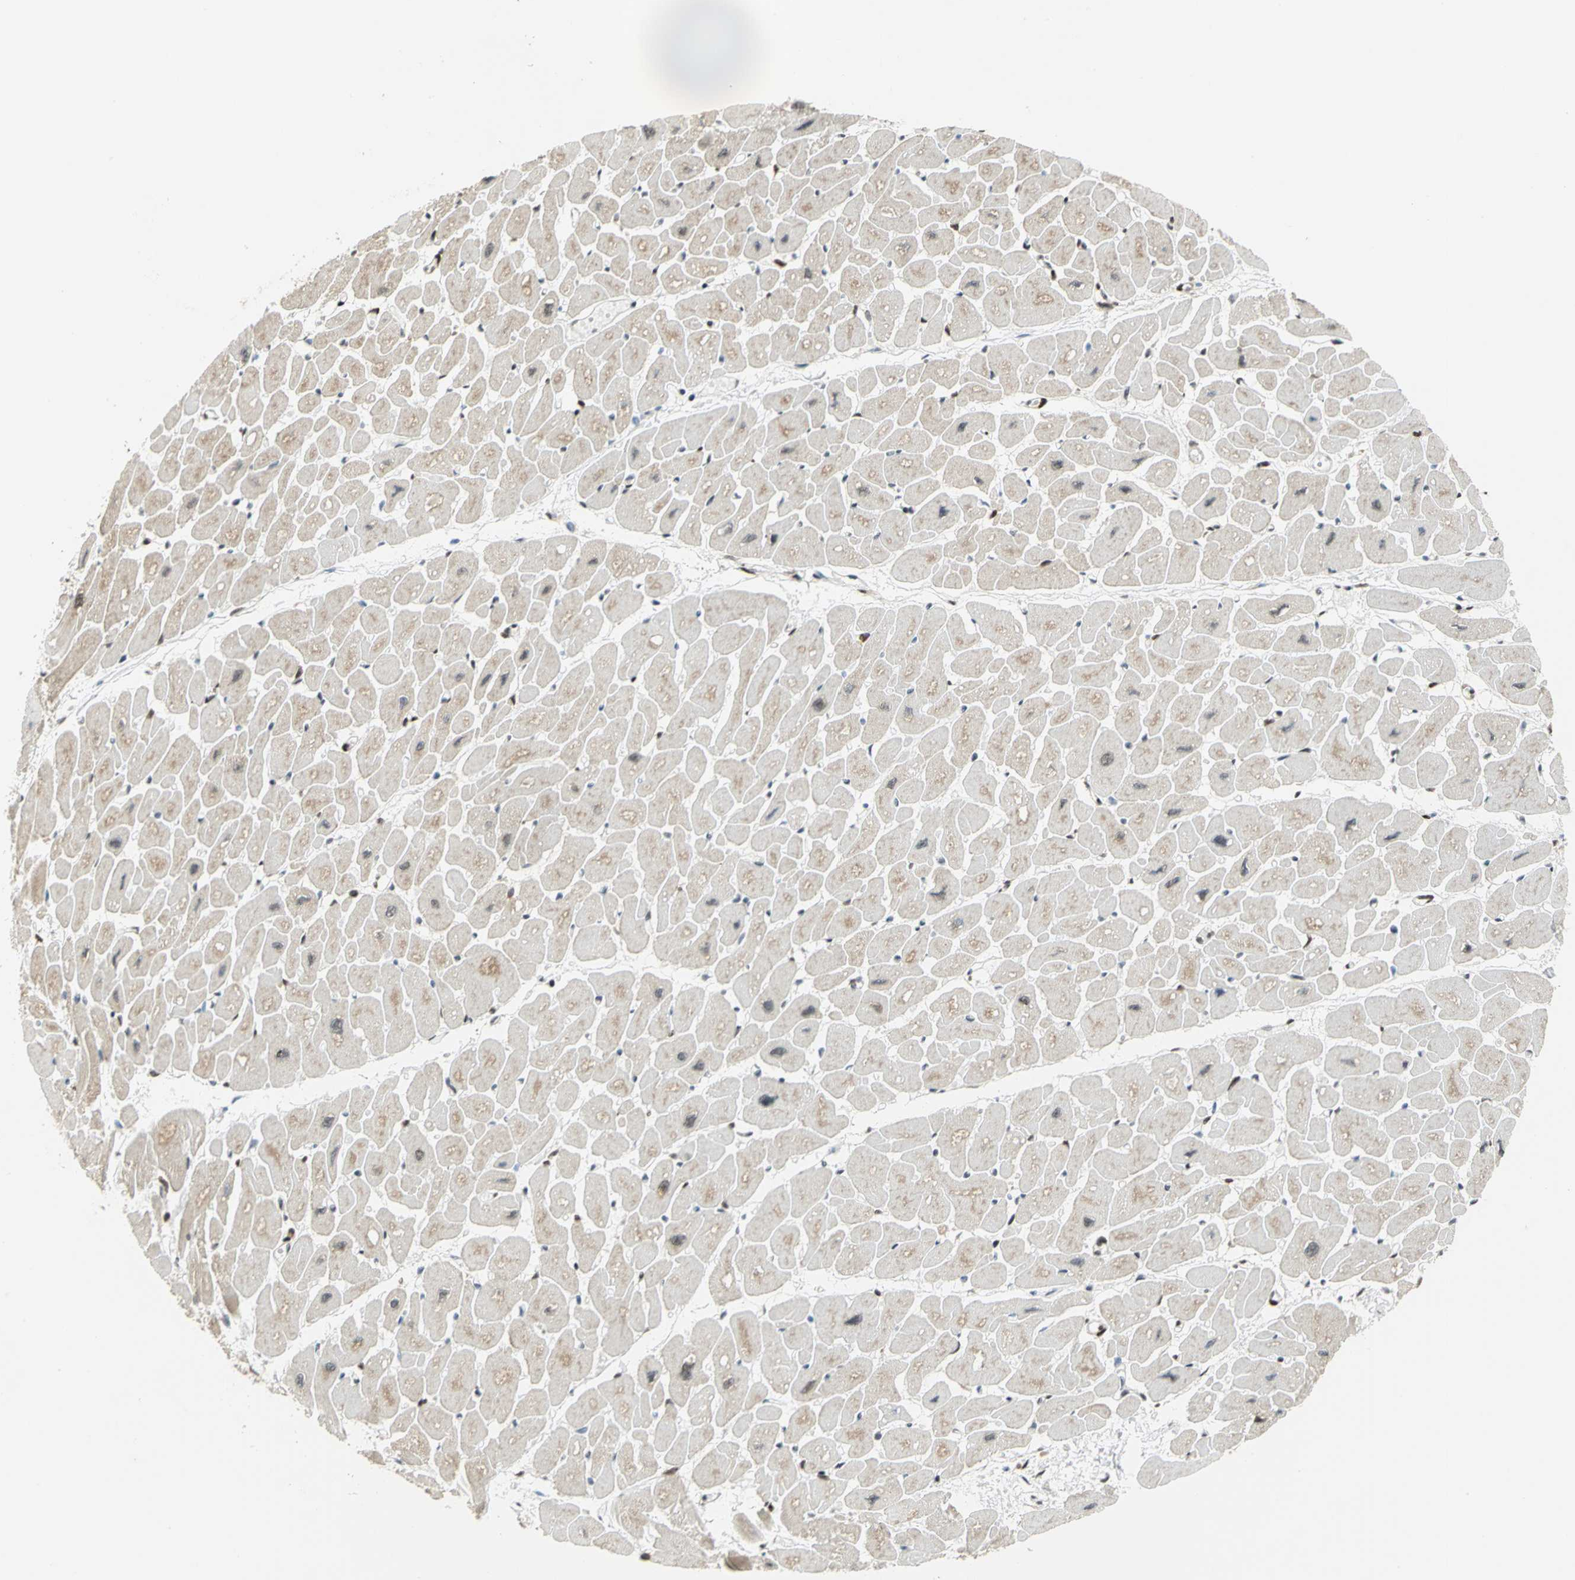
{"staining": {"intensity": "weak", "quantity": "<25%", "location": "cytoplasmic/membranous,nuclear"}, "tissue": "heart muscle", "cell_type": "Cardiomyocytes", "image_type": "normal", "snomed": [{"axis": "morphology", "description": "Normal tissue, NOS"}, {"axis": "topography", "description": "Heart"}], "caption": "Image shows no significant protein expression in cardiomyocytes of normal heart muscle. (Brightfield microscopy of DAB immunohistochemistry at high magnification).", "gene": "RBFOX2", "patient": {"sex": "female", "age": 54}}